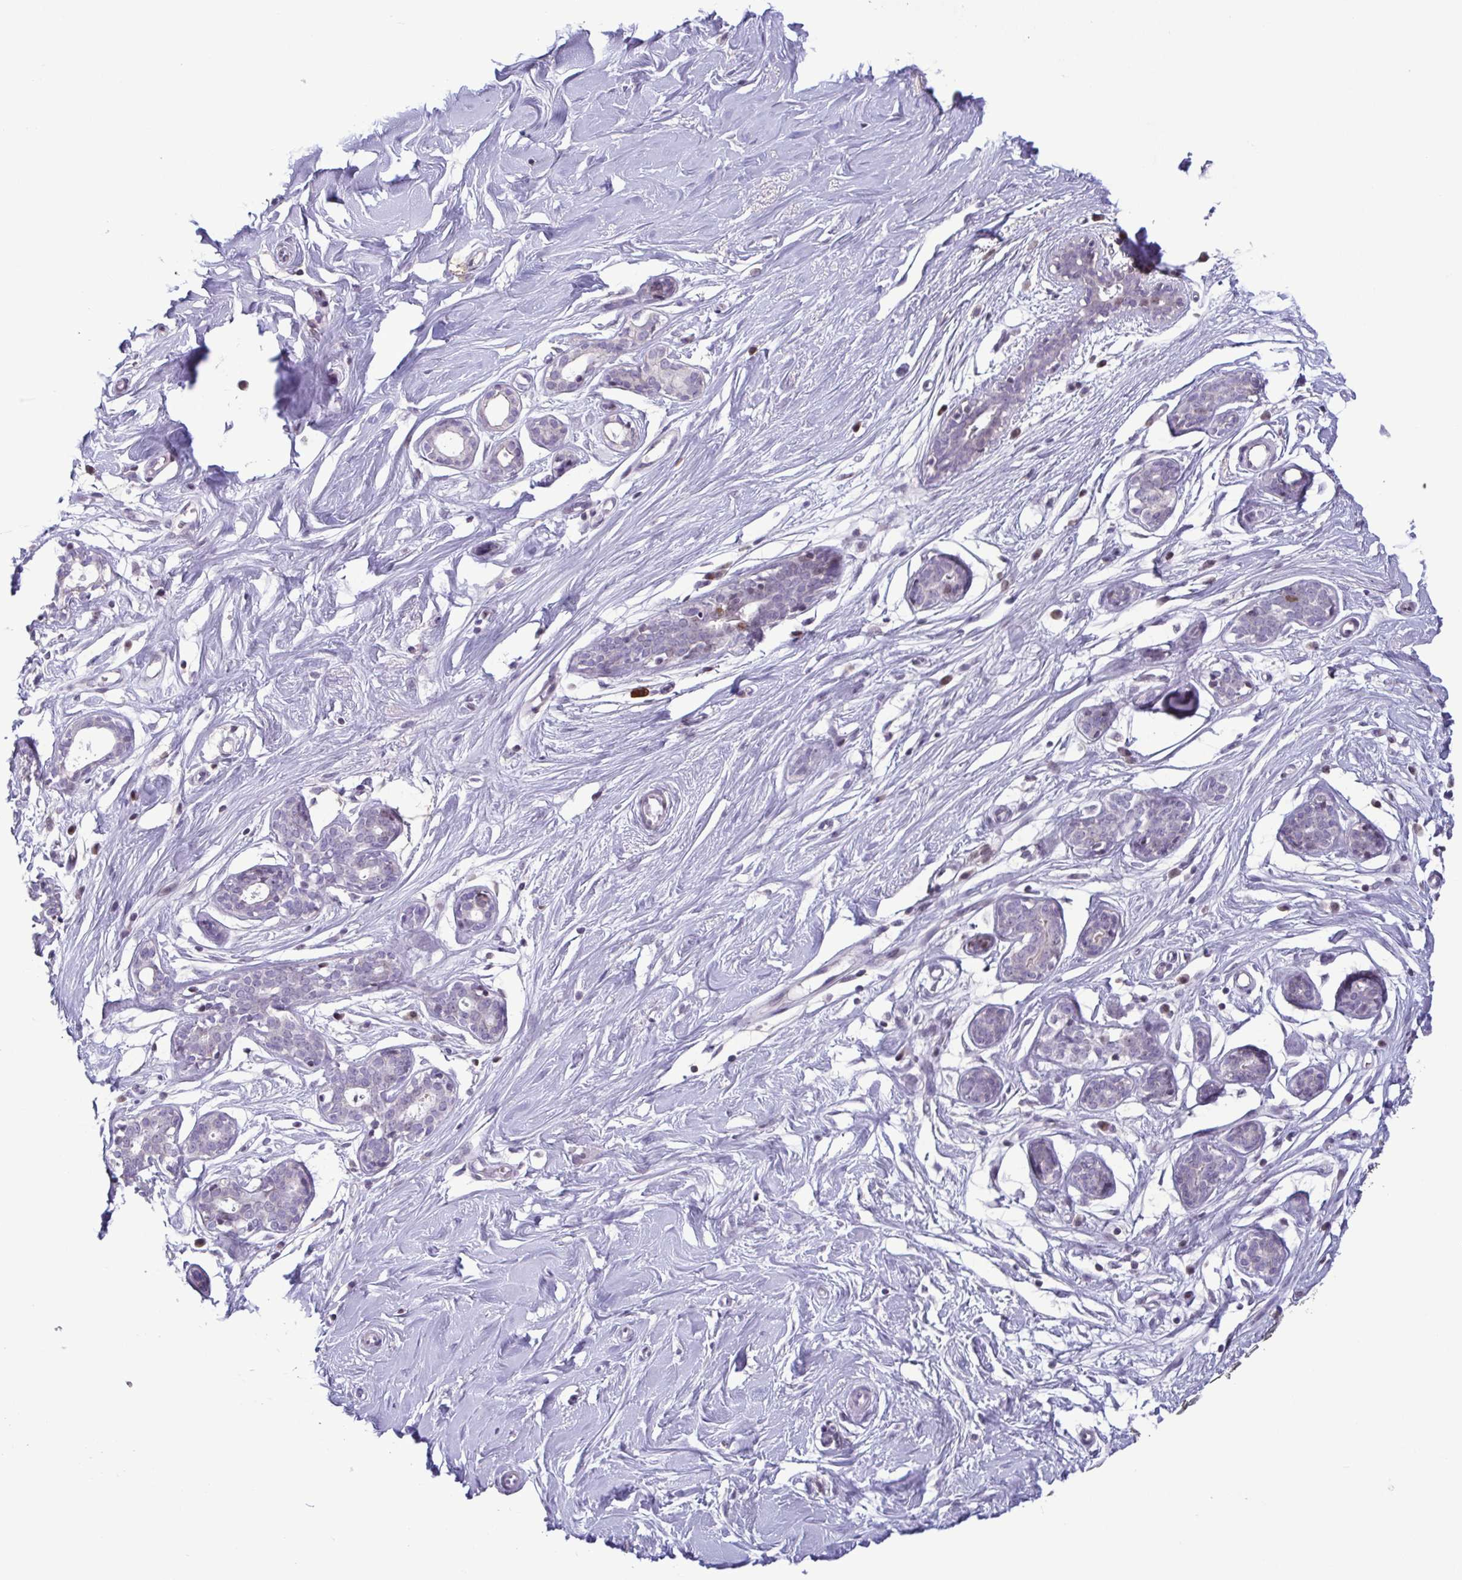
{"staining": {"intensity": "negative", "quantity": "none", "location": "none"}, "tissue": "breast", "cell_type": "Adipocytes", "image_type": "normal", "snomed": [{"axis": "morphology", "description": "Normal tissue, NOS"}, {"axis": "topography", "description": "Breast"}], "caption": "This is an immunohistochemistry micrograph of unremarkable human breast. There is no staining in adipocytes.", "gene": "IRF1", "patient": {"sex": "female", "age": 27}}